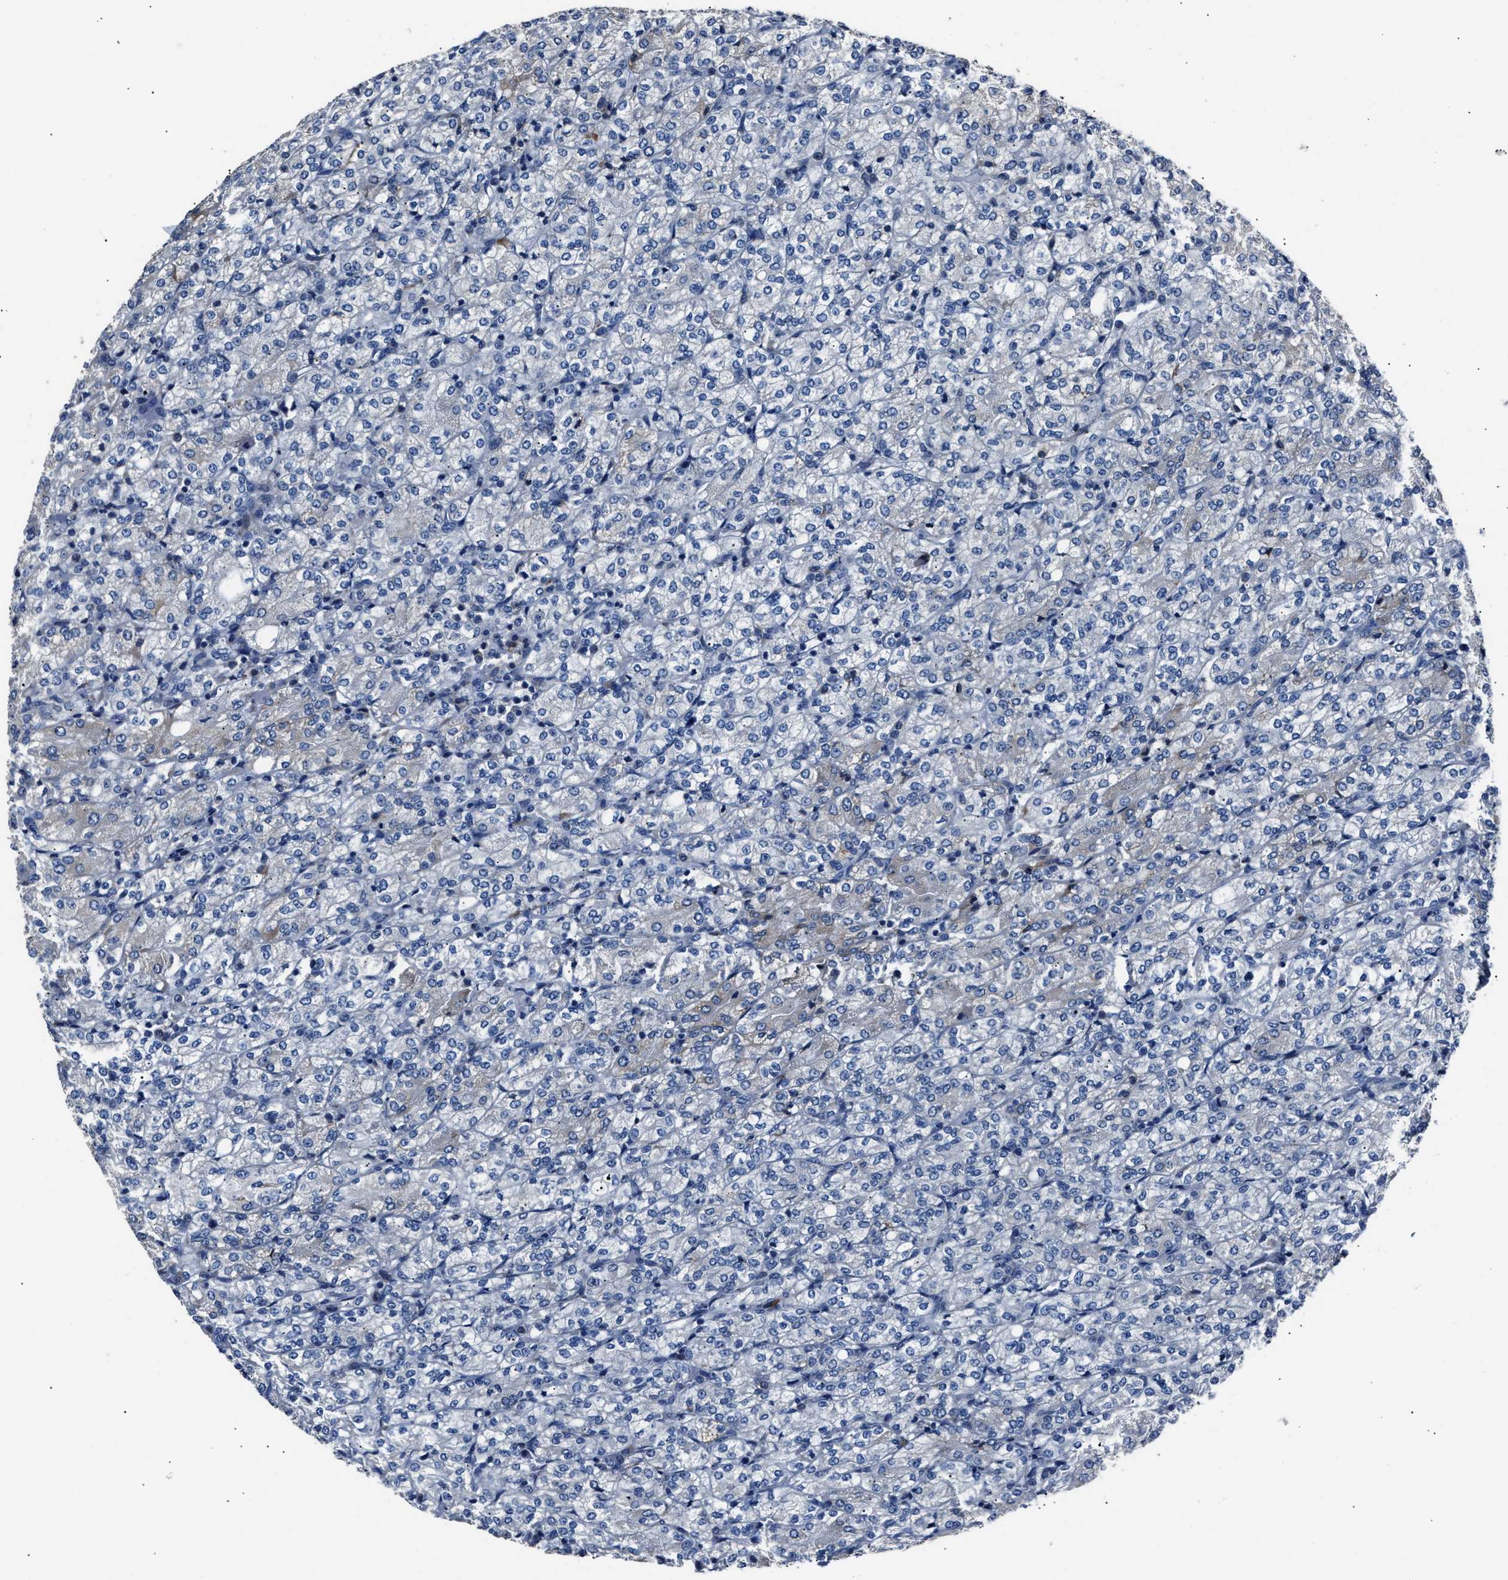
{"staining": {"intensity": "negative", "quantity": "none", "location": "none"}, "tissue": "renal cancer", "cell_type": "Tumor cells", "image_type": "cancer", "snomed": [{"axis": "morphology", "description": "Adenocarcinoma, NOS"}, {"axis": "topography", "description": "Kidney"}], "caption": "A histopathology image of renal adenocarcinoma stained for a protein shows no brown staining in tumor cells.", "gene": "DNAJC24", "patient": {"sex": "male", "age": 77}}